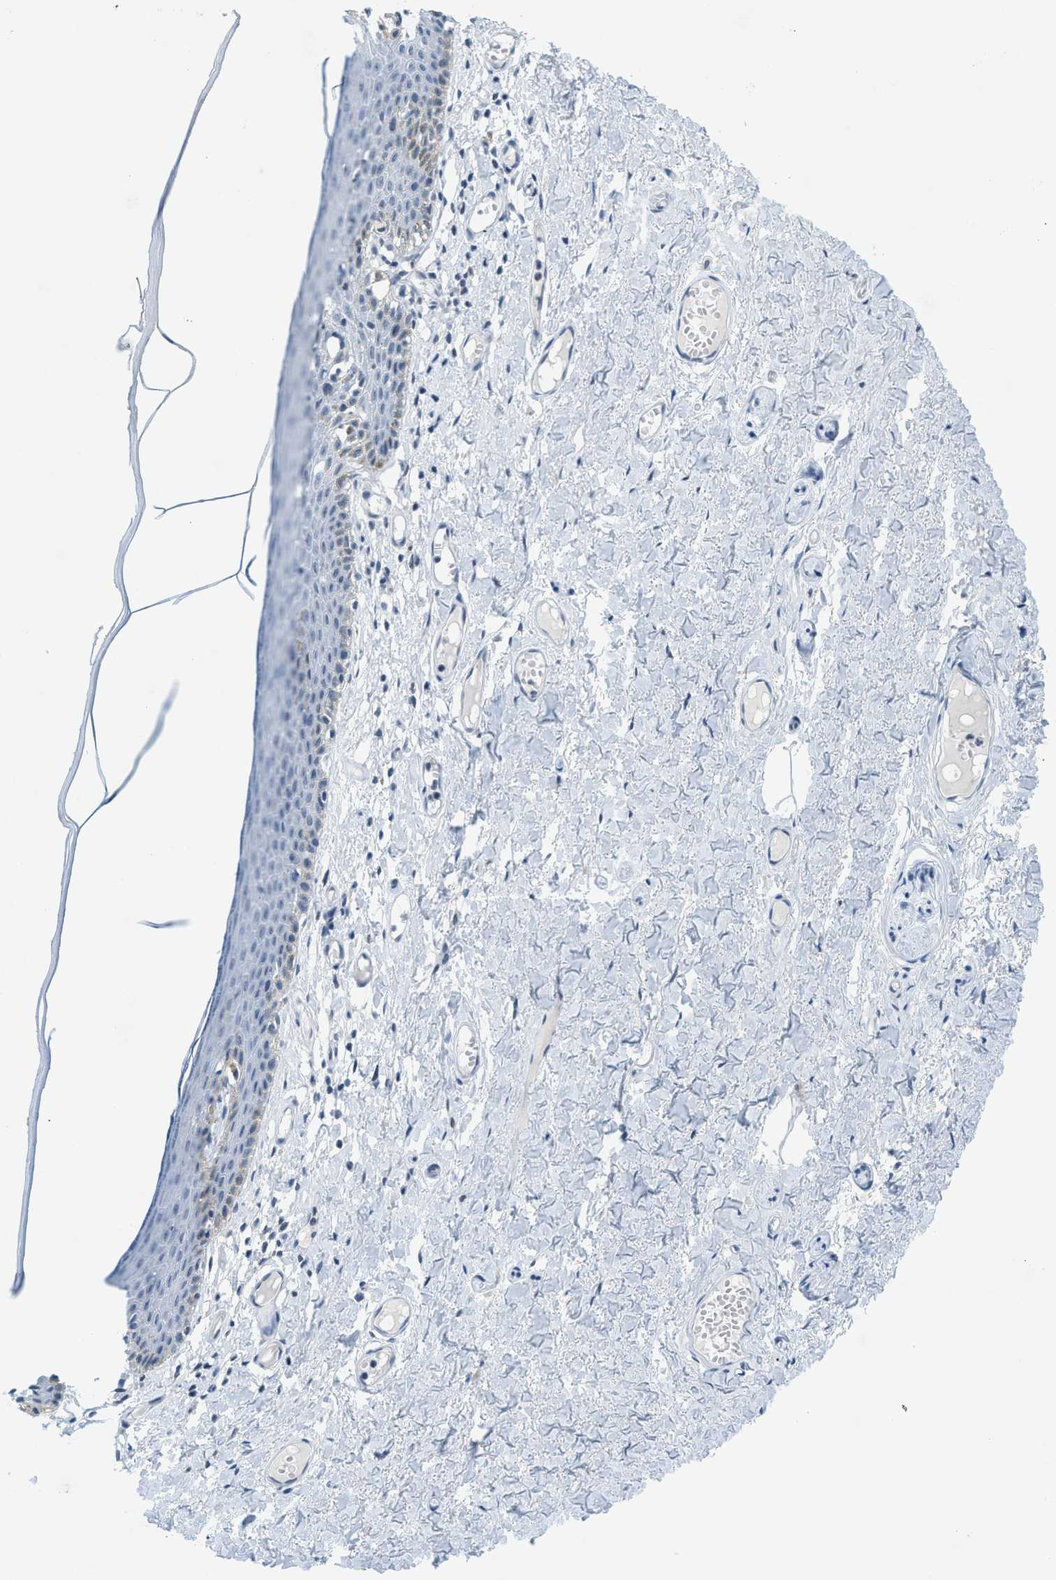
{"staining": {"intensity": "negative", "quantity": "none", "location": "none"}, "tissue": "skin", "cell_type": "Epidermal cells", "image_type": "normal", "snomed": [{"axis": "morphology", "description": "Normal tissue, NOS"}, {"axis": "topography", "description": "Adipose tissue"}, {"axis": "topography", "description": "Vascular tissue"}, {"axis": "topography", "description": "Anal"}, {"axis": "topography", "description": "Peripheral nerve tissue"}], "caption": "High magnification brightfield microscopy of normal skin stained with DAB (brown) and counterstained with hematoxylin (blue): epidermal cells show no significant staining. (DAB (3,3'-diaminobenzidine) immunohistochemistry visualized using brightfield microscopy, high magnification).", "gene": "UVRAG", "patient": {"sex": "female", "age": 54}}